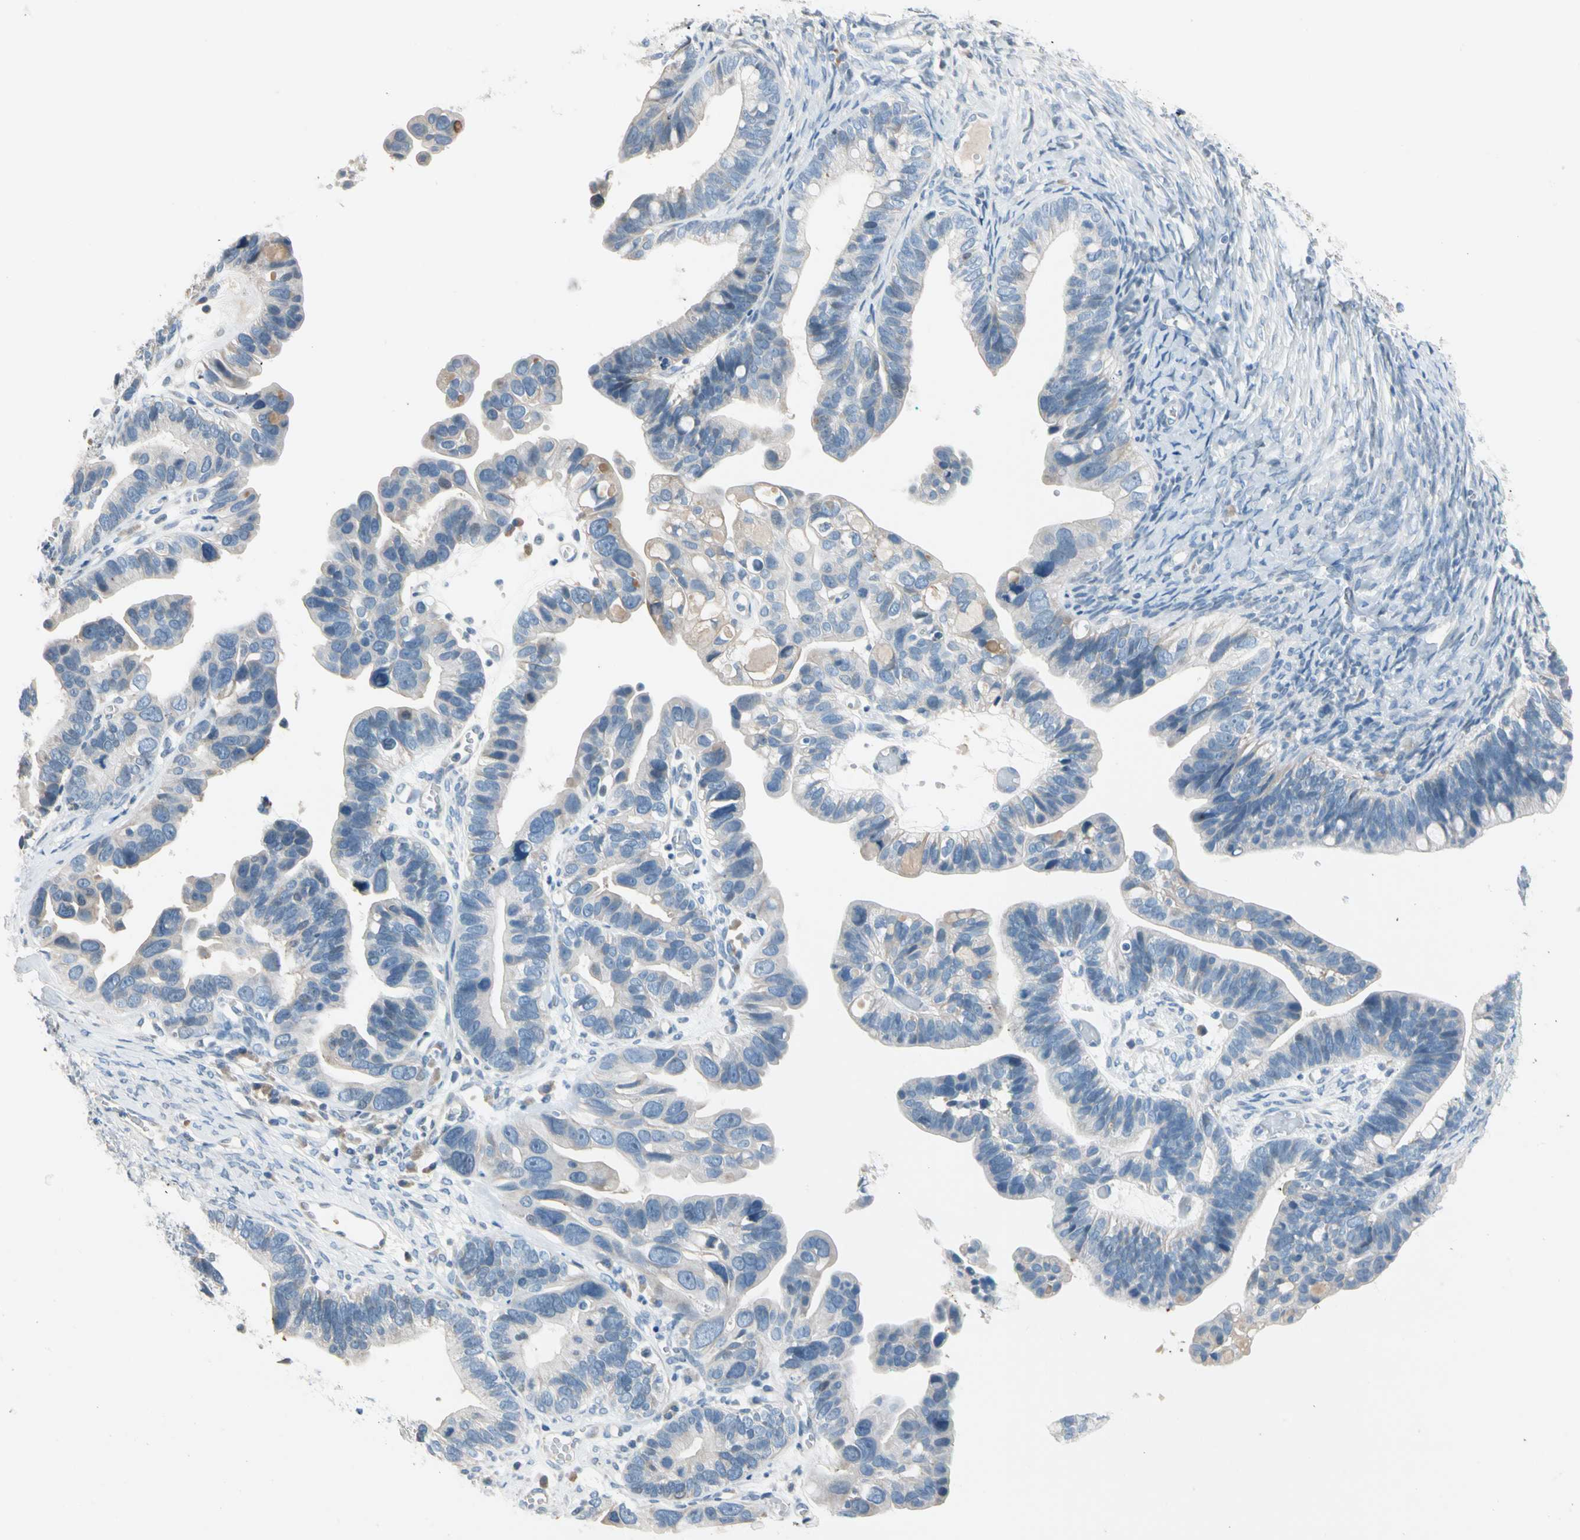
{"staining": {"intensity": "weak", "quantity": "<25%", "location": "cytoplasmic/membranous"}, "tissue": "ovarian cancer", "cell_type": "Tumor cells", "image_type": "cancer", "snomed": [{"axis": "morphology", "description": "Cystadenocarcinoma, serous, NOS"}, {"axis": "topography", "description": "Ovary"}], "caption": "The micrograph reveals no significant positivity in tumor cells of ovarian serous cystadenocarcinoma. (DAB IHC, high magnification).", "gene": "STK40", "patient": {"sex": "female", "age": 56}}